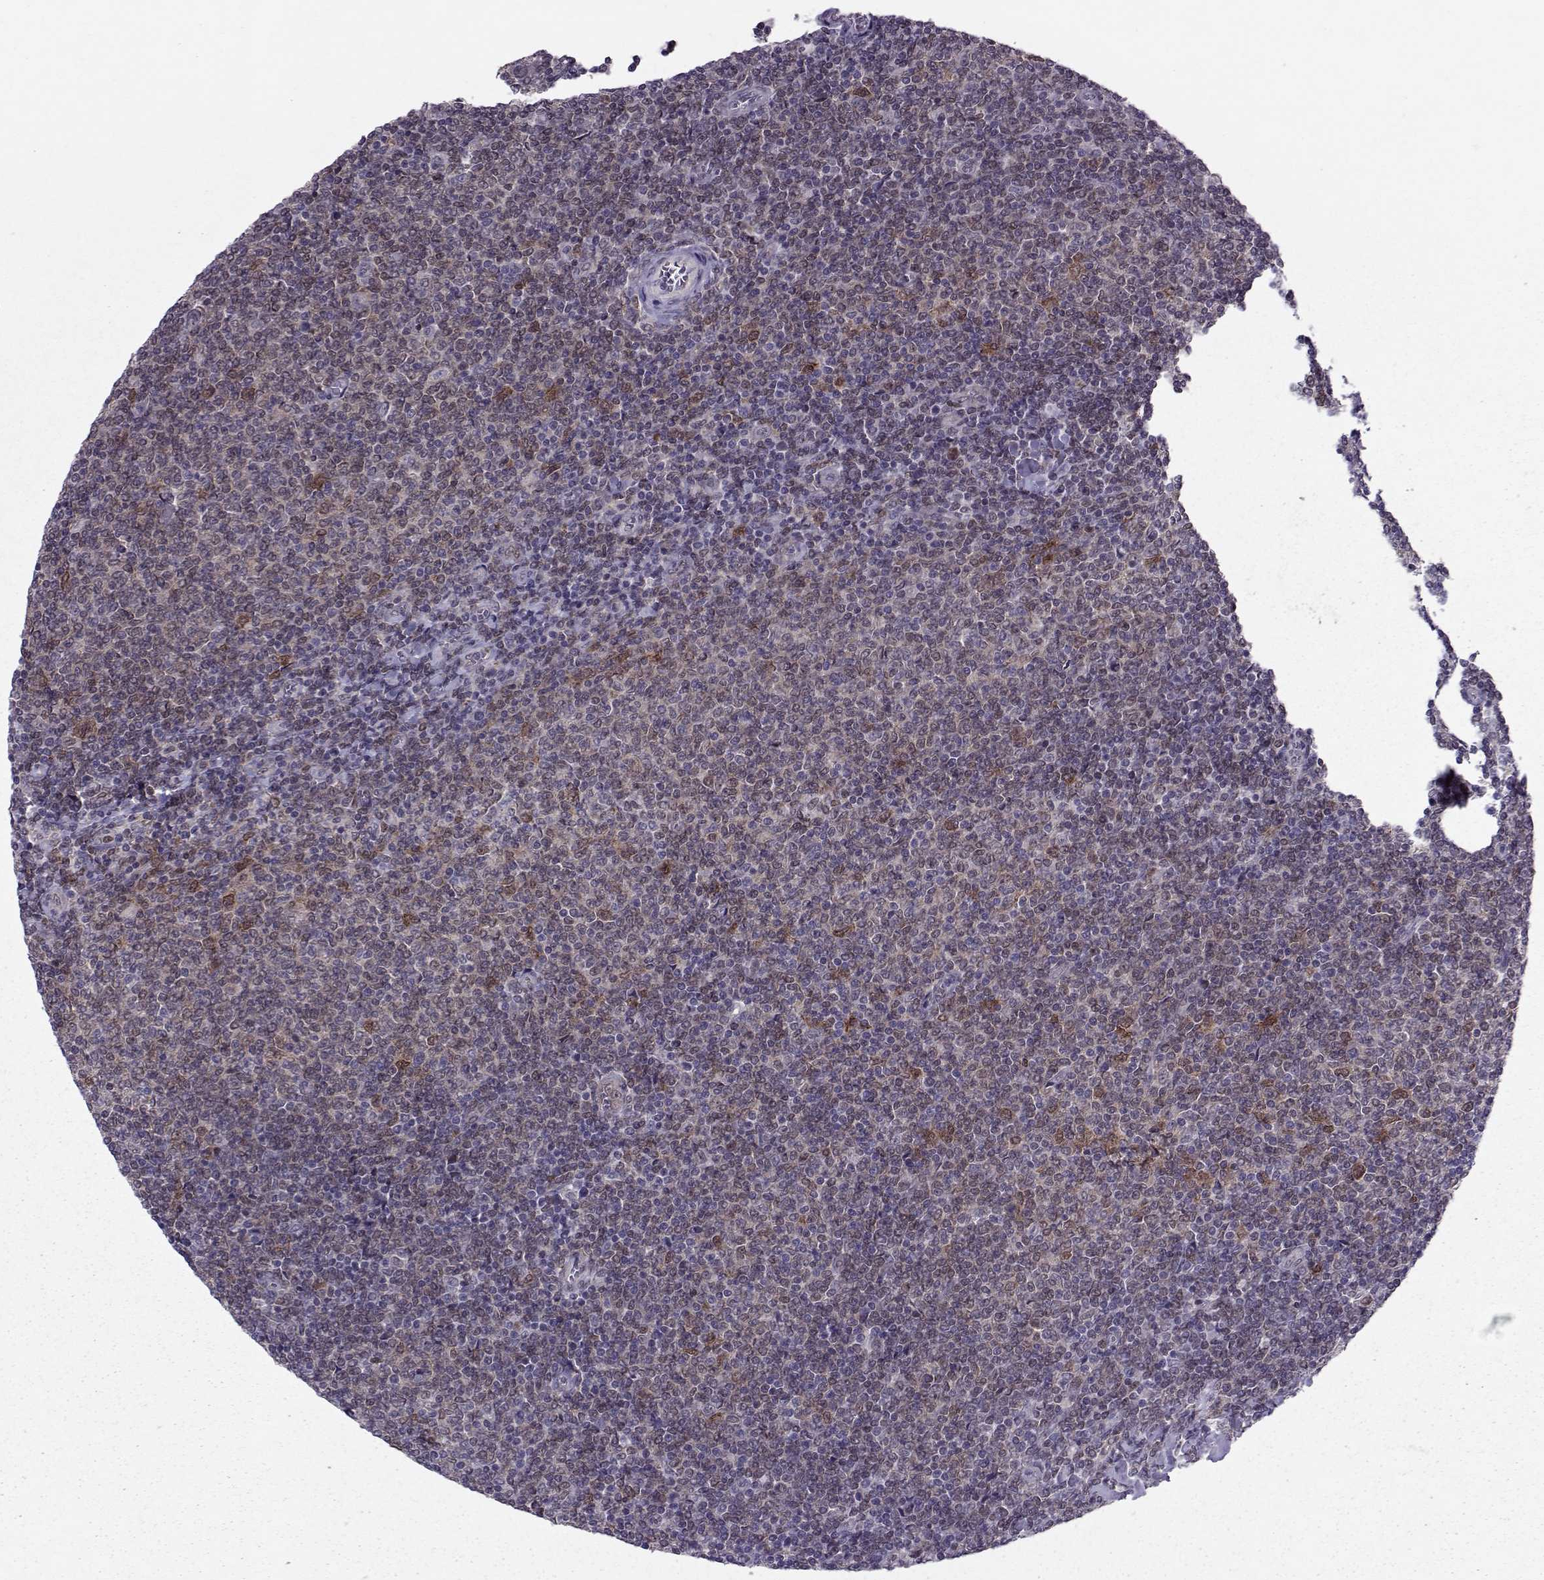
{"staining": {"intensity": "negative", "quantity": "none", "location": "none"}, "tissue": "lymphoma", "cell_type": "Tumor cells", "image_type": "cancer", "snomed": [{"axis": "morphology", "description": "Malignant lymphoma, non-Hodgkin's type, Low grade"}, {"axis": "topography", "description": "Lymph node"}], "caption": "Immunohistochemistry histopathology image of neoplastic tissue: low-grade malignant lymphoma, non-Hodgkin's type stained with DAB exhibits no significant protein staining in tumor cells.", "gene": "CDK4", "patient": {"sex": "male", "age": 52}}